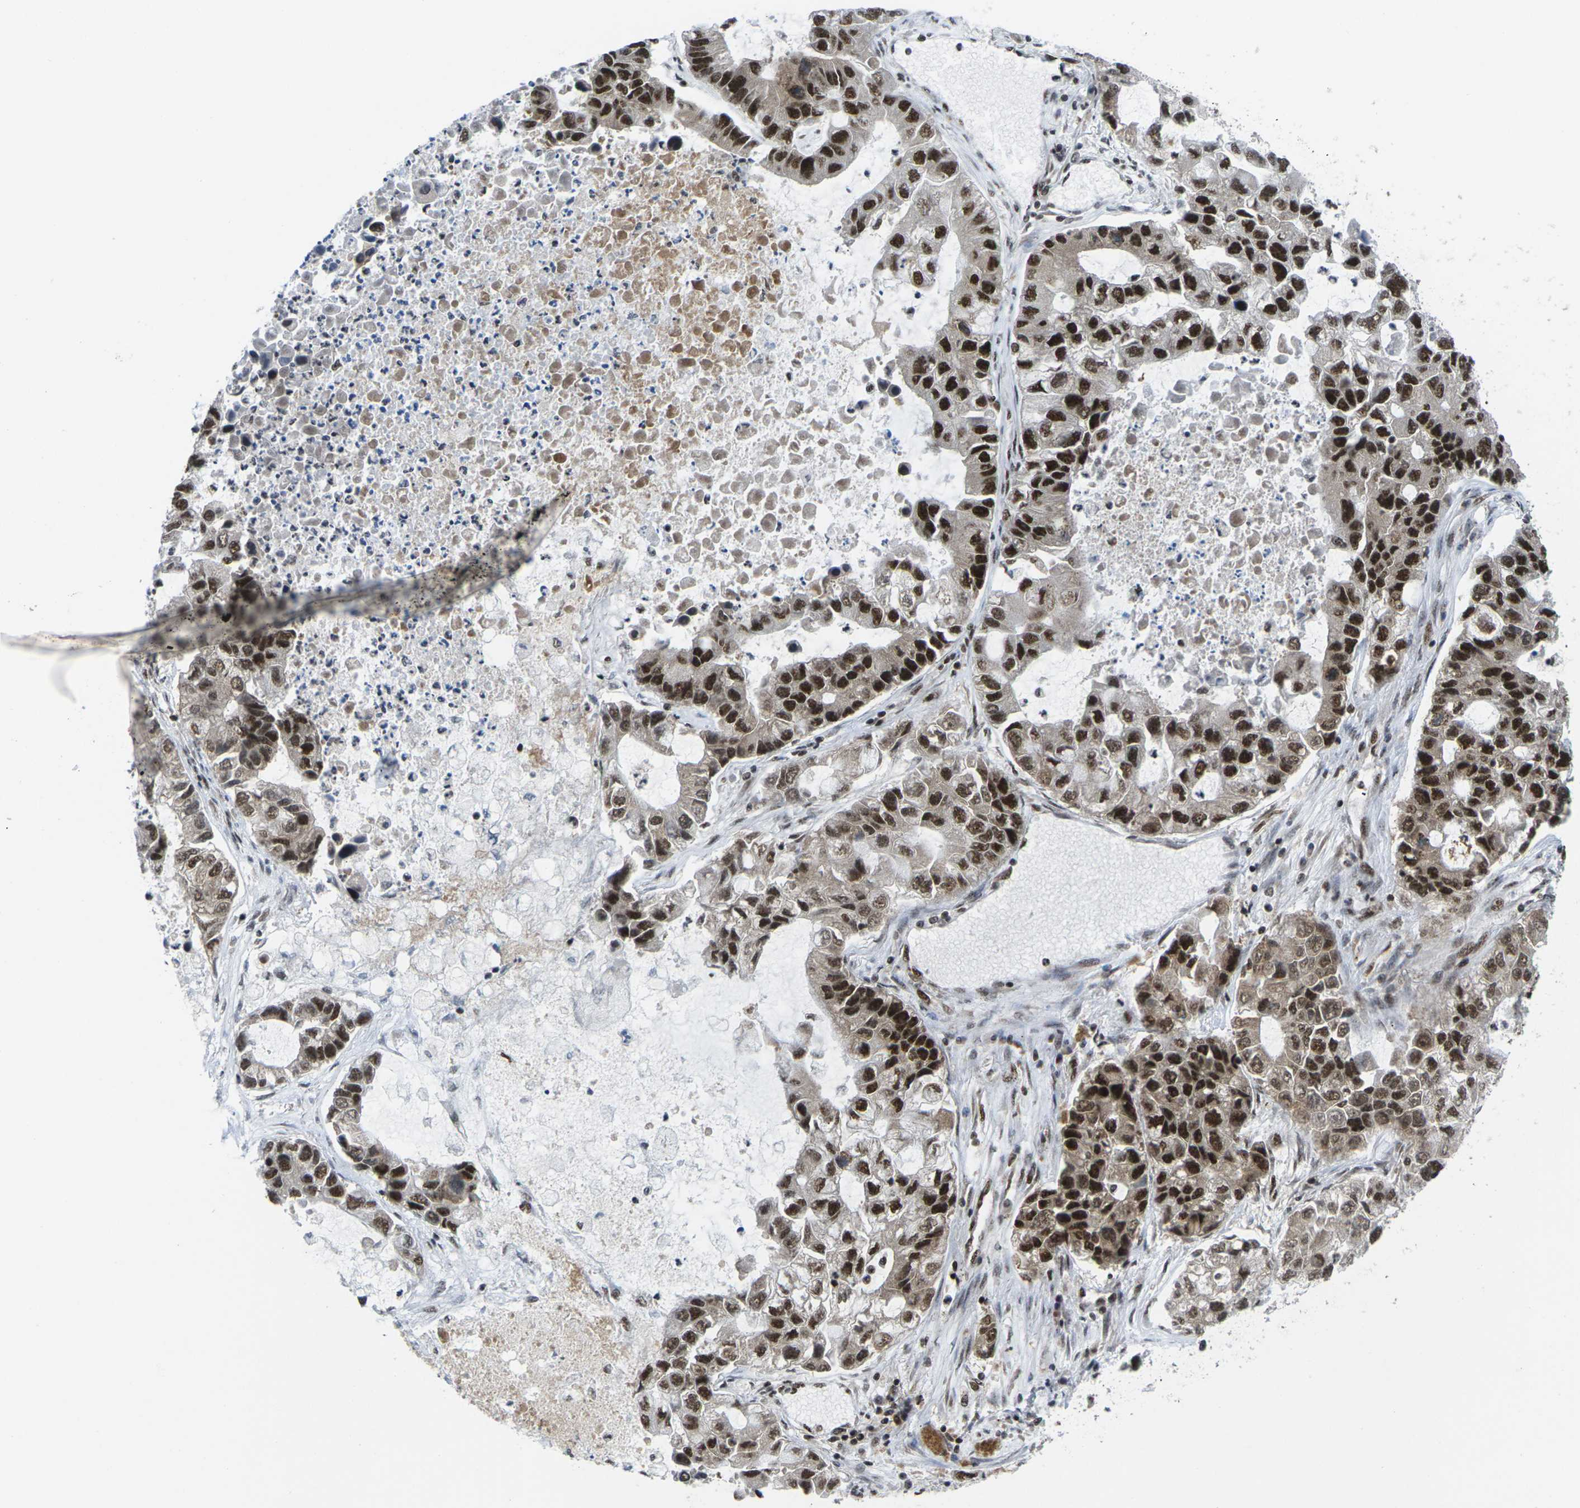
{"staining": {"intensity": "strong", "quantity": ">75%", "location": "nuclear"}, "tissue": "lung cancer", "cell_type": "Tumor cells", "image_type": "cancer", "snomed": [{"axis": "morphology", "description": "Adenocarcinoma, NOS"}, {"axis": "topography", "description": "Lung"}], "caption": "Adenocarcinoma (lung) stained with a protein marker displays strong staining in tumor cells.", "gene": "MAGOH", "patient": {"sex": "female", "age": 51}}